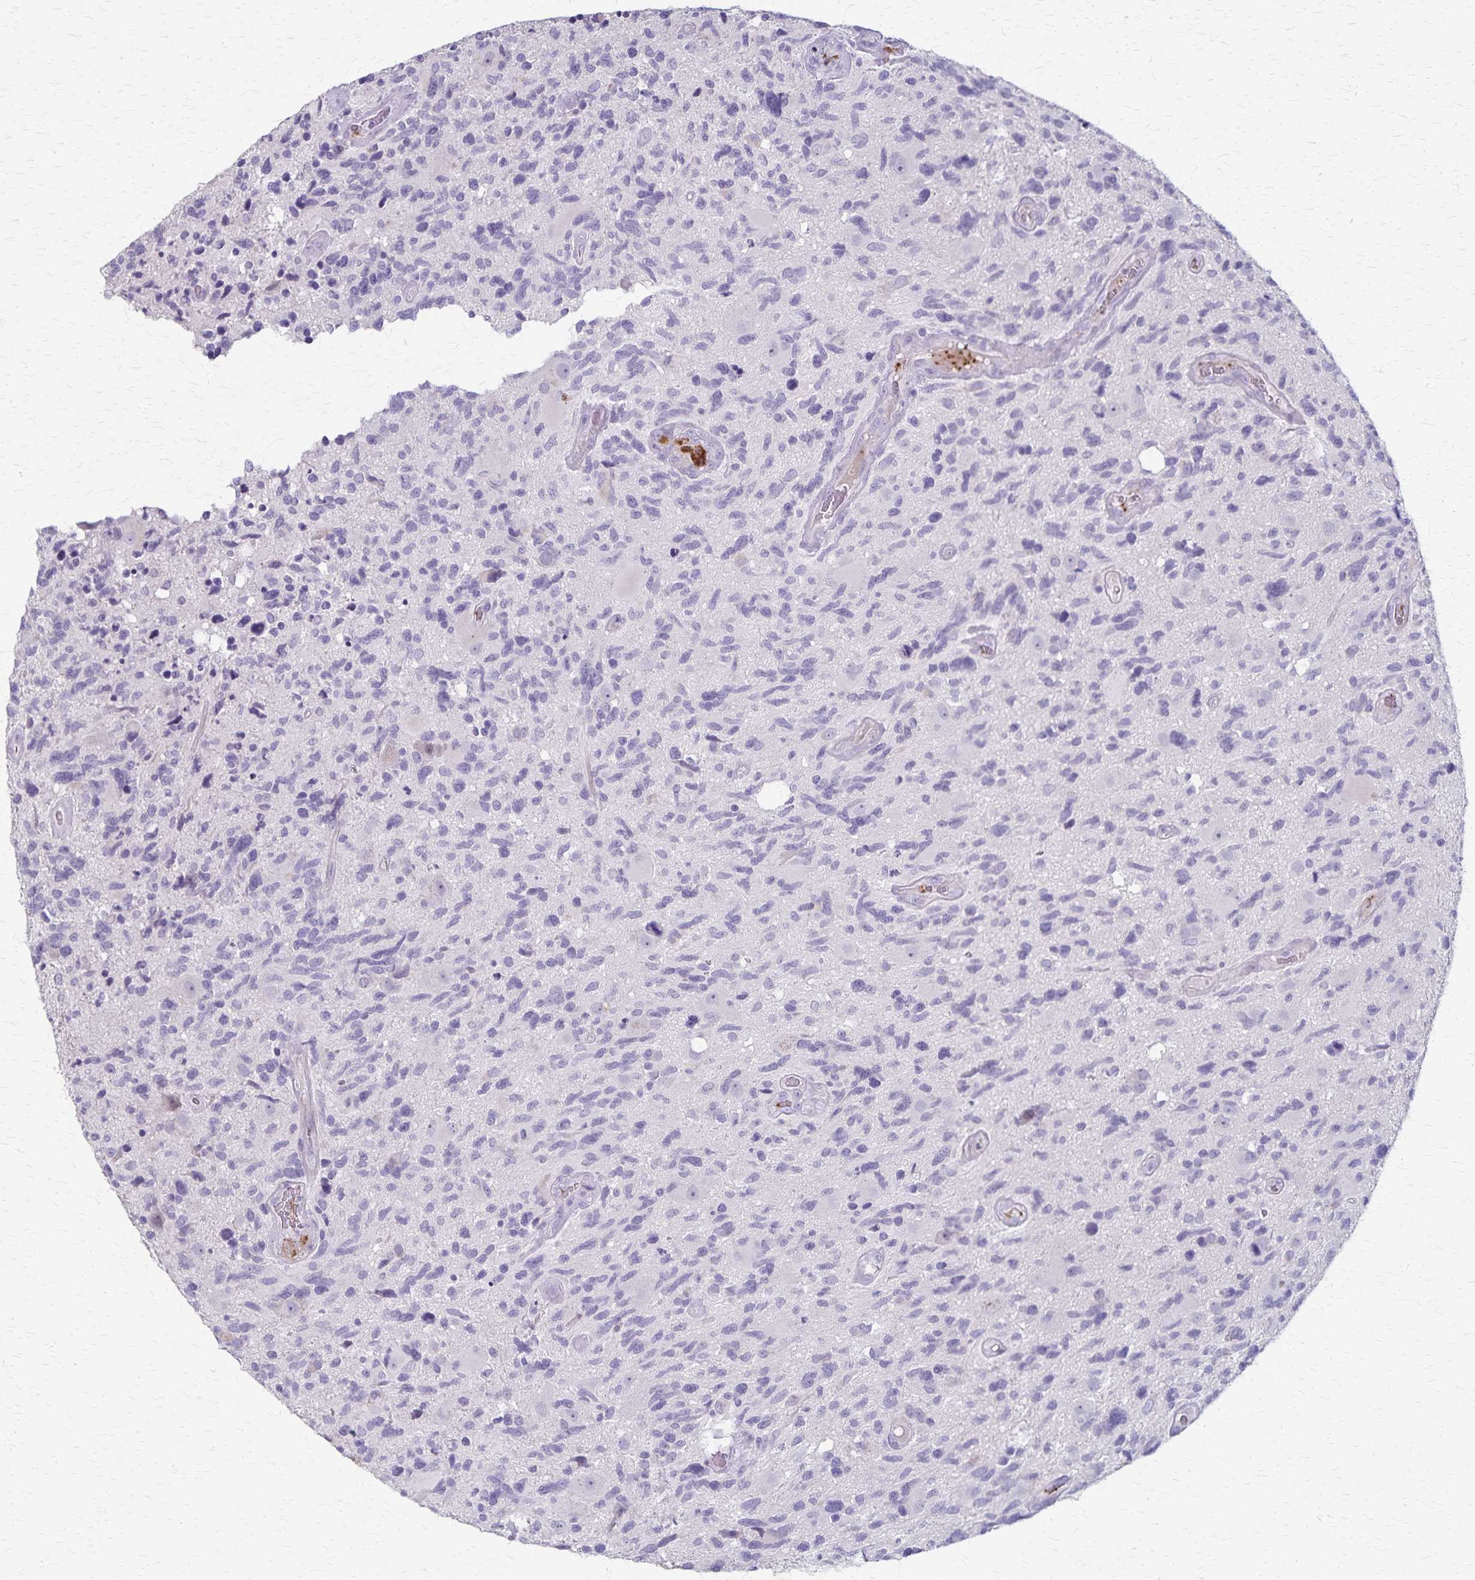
{"staining": {"intensity": "negative", "quantity": "none", "location": "none"}, "tissue": "glioma", "cell_type": "Tumor cells", "image_type": "cancer", "snomed": [{"axis": "morphology", "description": "Glioma, malignant, High grade"}, {"axis": "topography", "description": "Brain"}], "caption": "High magnification brightfield microscopy of glioma stained with DAB (brown) and counterstained with hematoxylin (blue): tumor cells show no significant expression.", "gene": "RASL10B", "patient": {"sex": "male", "age": 49}}